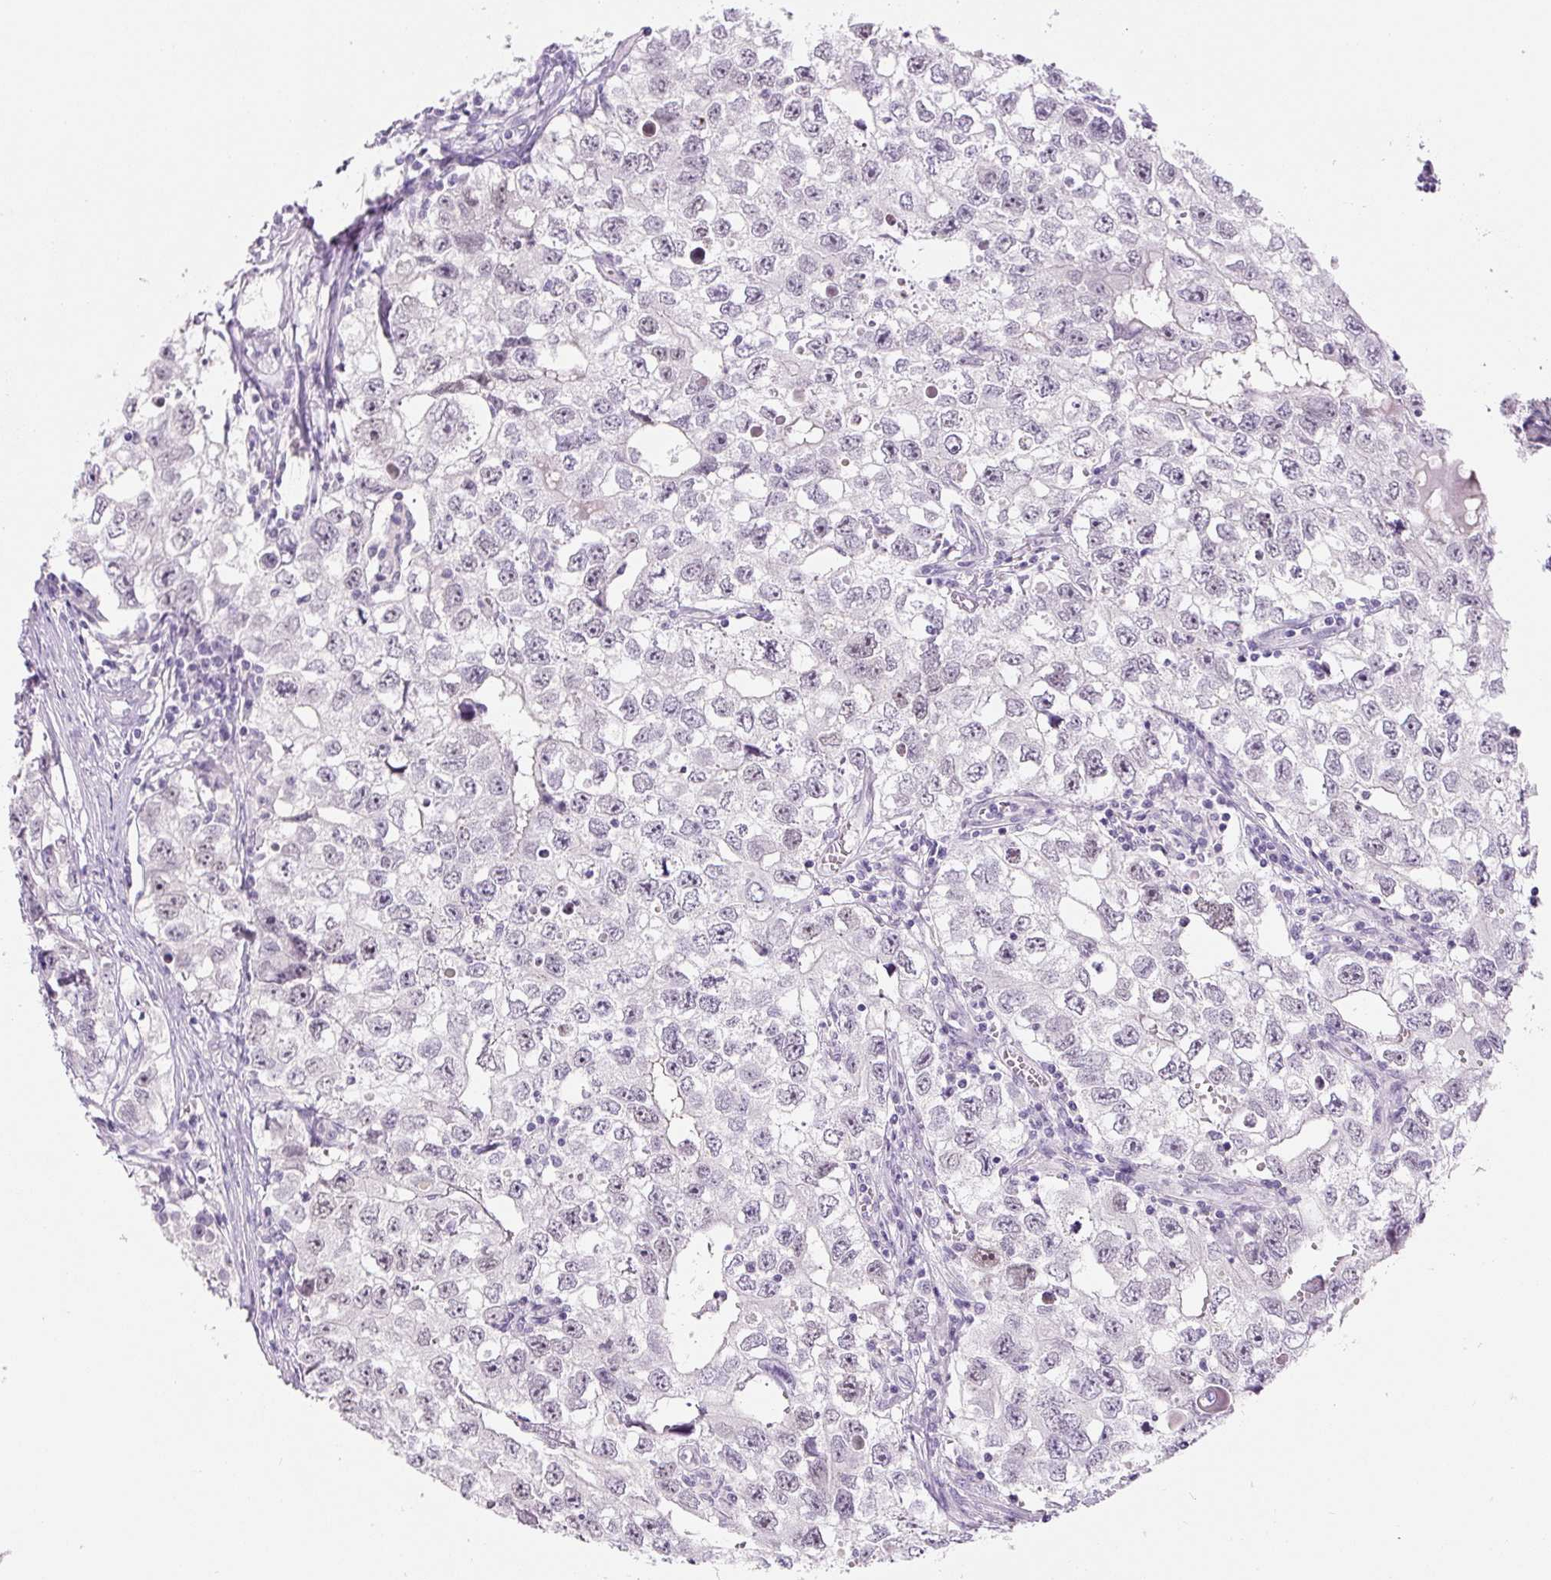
{"staining": {"intensity": "weak", "quantity": "25%-75%", "location": "nuclear"}, "tissue": "testis cancer", "cell_type": "Tumor cells", "image_type": "cancer", "snomed": [{"axis": "morphology", "description": "Seminoma, NOS"}, {"axis": "morphology", "description": "Carcinoma, Embryonal, NOS"}, {"axis": "topography", "description": "Testis"}], "caption": "A micrograph of human testis cancer (embryonal carcinoma) stained for a protein reveals weak nuclear brown staining in tumor cells. The staining is performed using DAB brown chromogen to label protein expression. The nuclei are counter-stained blue using hematoxylin.", "gene": "SIX1", "patient": {"sex": "male", "age": 43}}